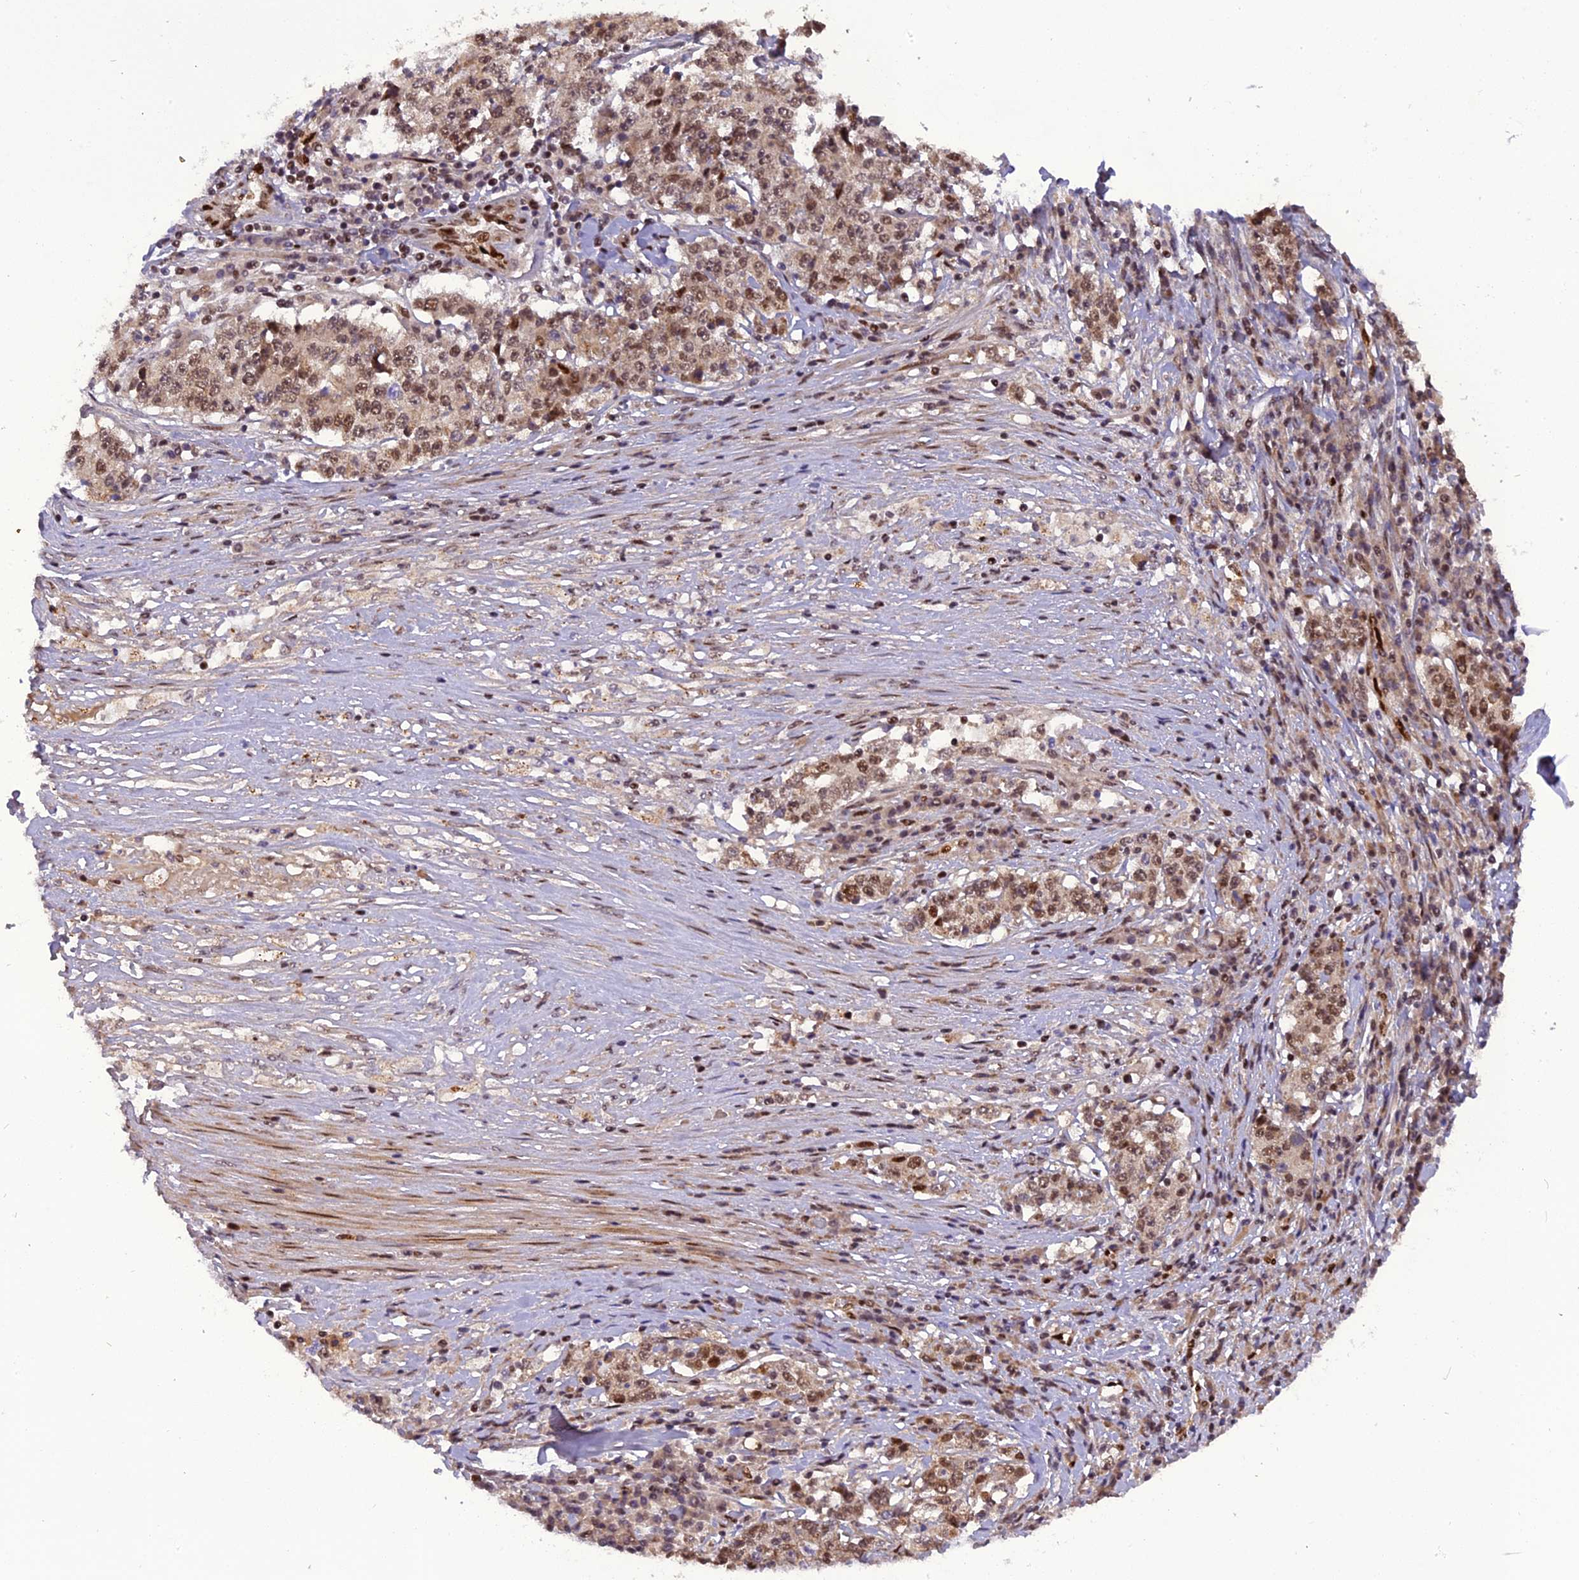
{"staining": {"intensity": "moderate", "quantity": ">75%", "location": "nuclear"}, "tissue": "stomach cancer", "cell_type": "Tumor cells", "image_type": "cancer", "snomed": [{"axis": "morphology", "description": "Adenocarcinoma, NOS"}, {"axis": "topography", "description": "Stomach"}], "caption": "Stomach cancer (adenocarcinoma) was stained to show a protein in brown. There is medium levels of moderate nuclear staining in about >75% of tumor cells. (brown staining indicates protein expression, while blue staining denotes nuclei).", "gene": "MICALL1", "patient": {"sex": "male", "age": 59}}